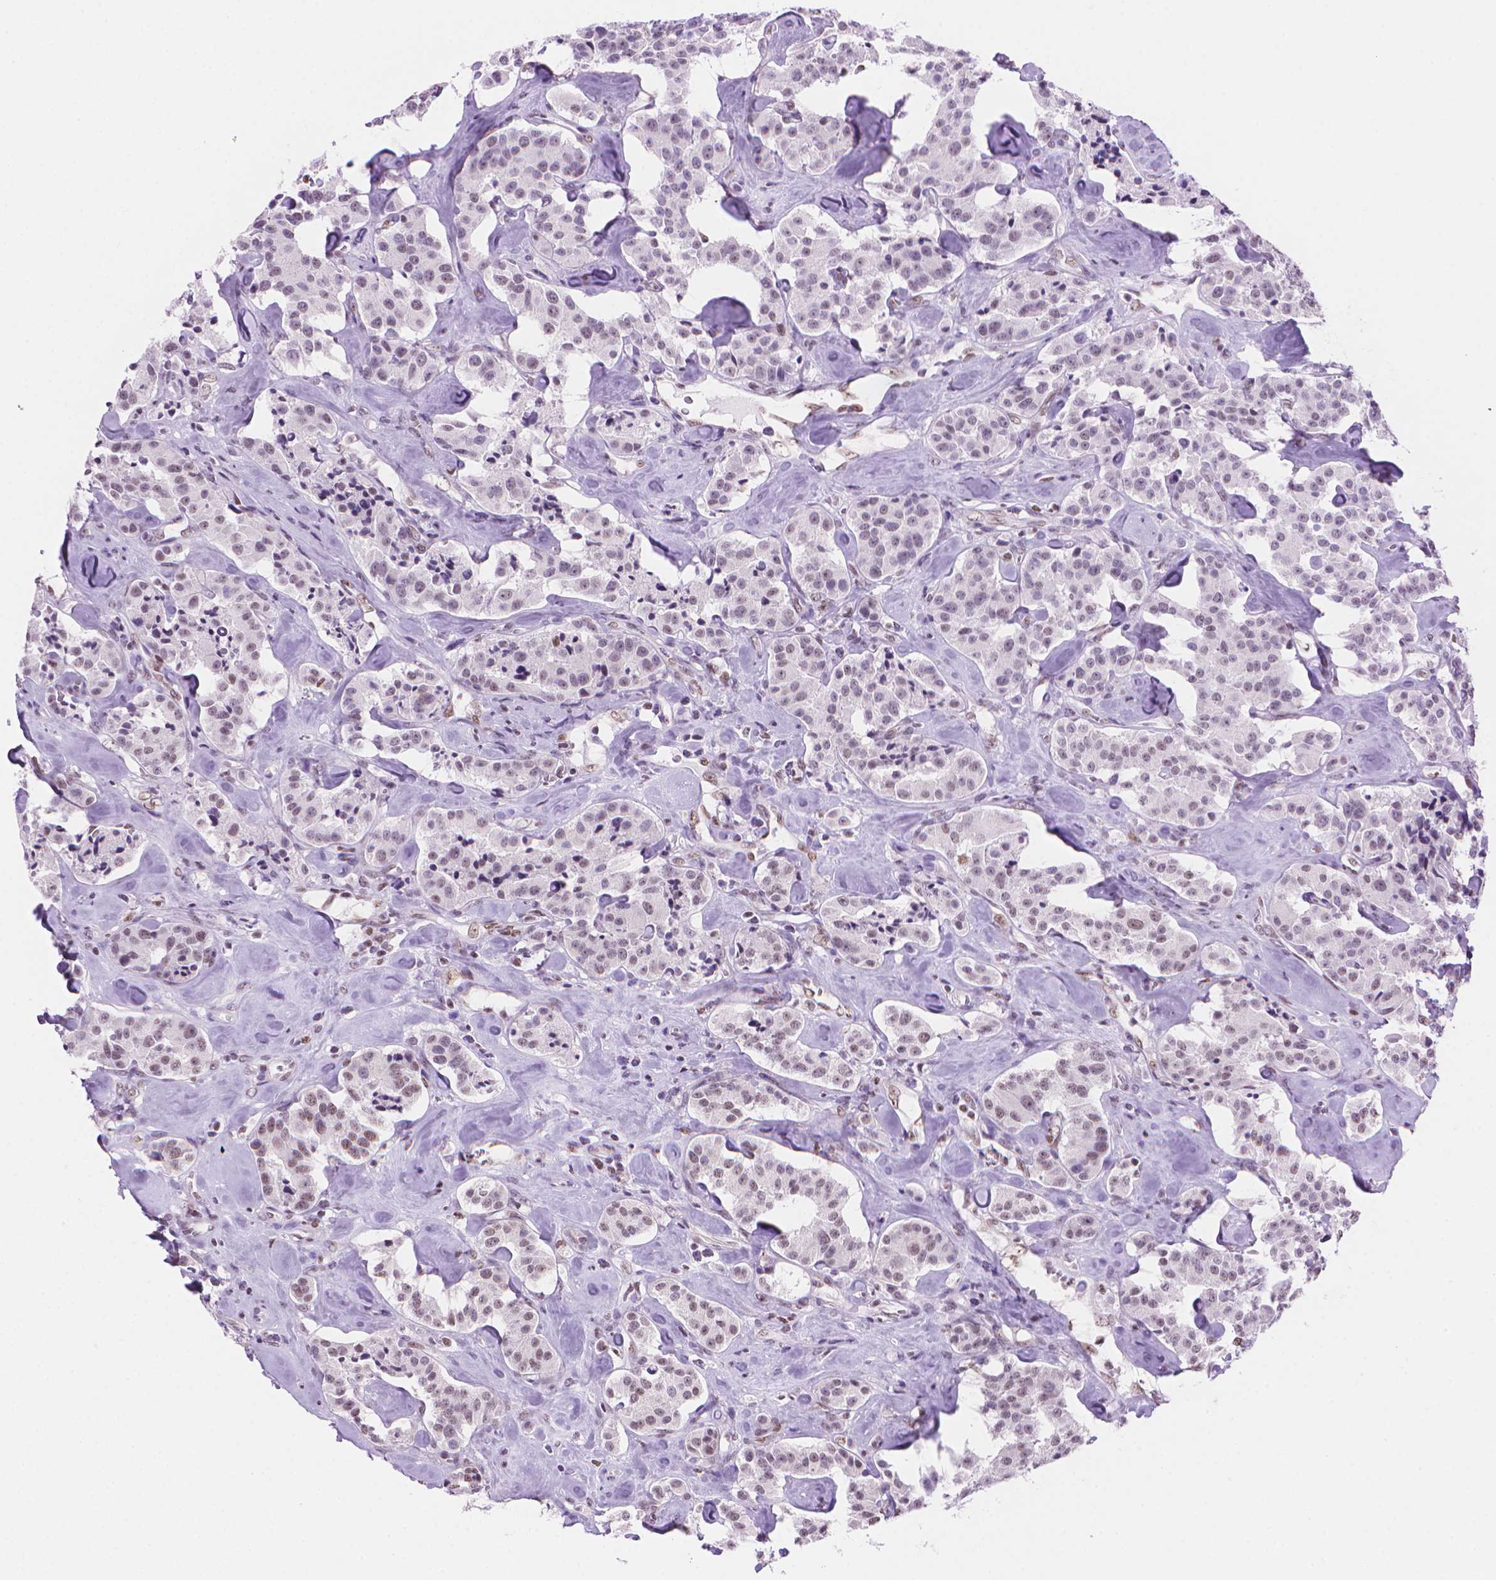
{"staining": {"intensity": "weak", "quantity": ">75%", "location": "nuclear"}, "tissue": "carcinoid", "cell_type": "Tumor cells", "image_type": "cancer", "snomed": [{"axis": "morphology", "description": "Carcinoid, malignant, NOS"}, {"axis": "topography", "description": "Pancreas"}], "caption": "Immunohistochemistry (IHC) staining of carcinoid (malignant), which exhibits low levels of weak nuclear expression in approximately >75% of tumor cells indicating weak nuclear protein positivity. The staining was performed using DAB (3,3'-diaminobenzidine) (brown) for protein detection and nuclei were counterstained in hematoxylin (blue).", "gene": "UBN1", "patient": {"sex": "male", "age": 41}}